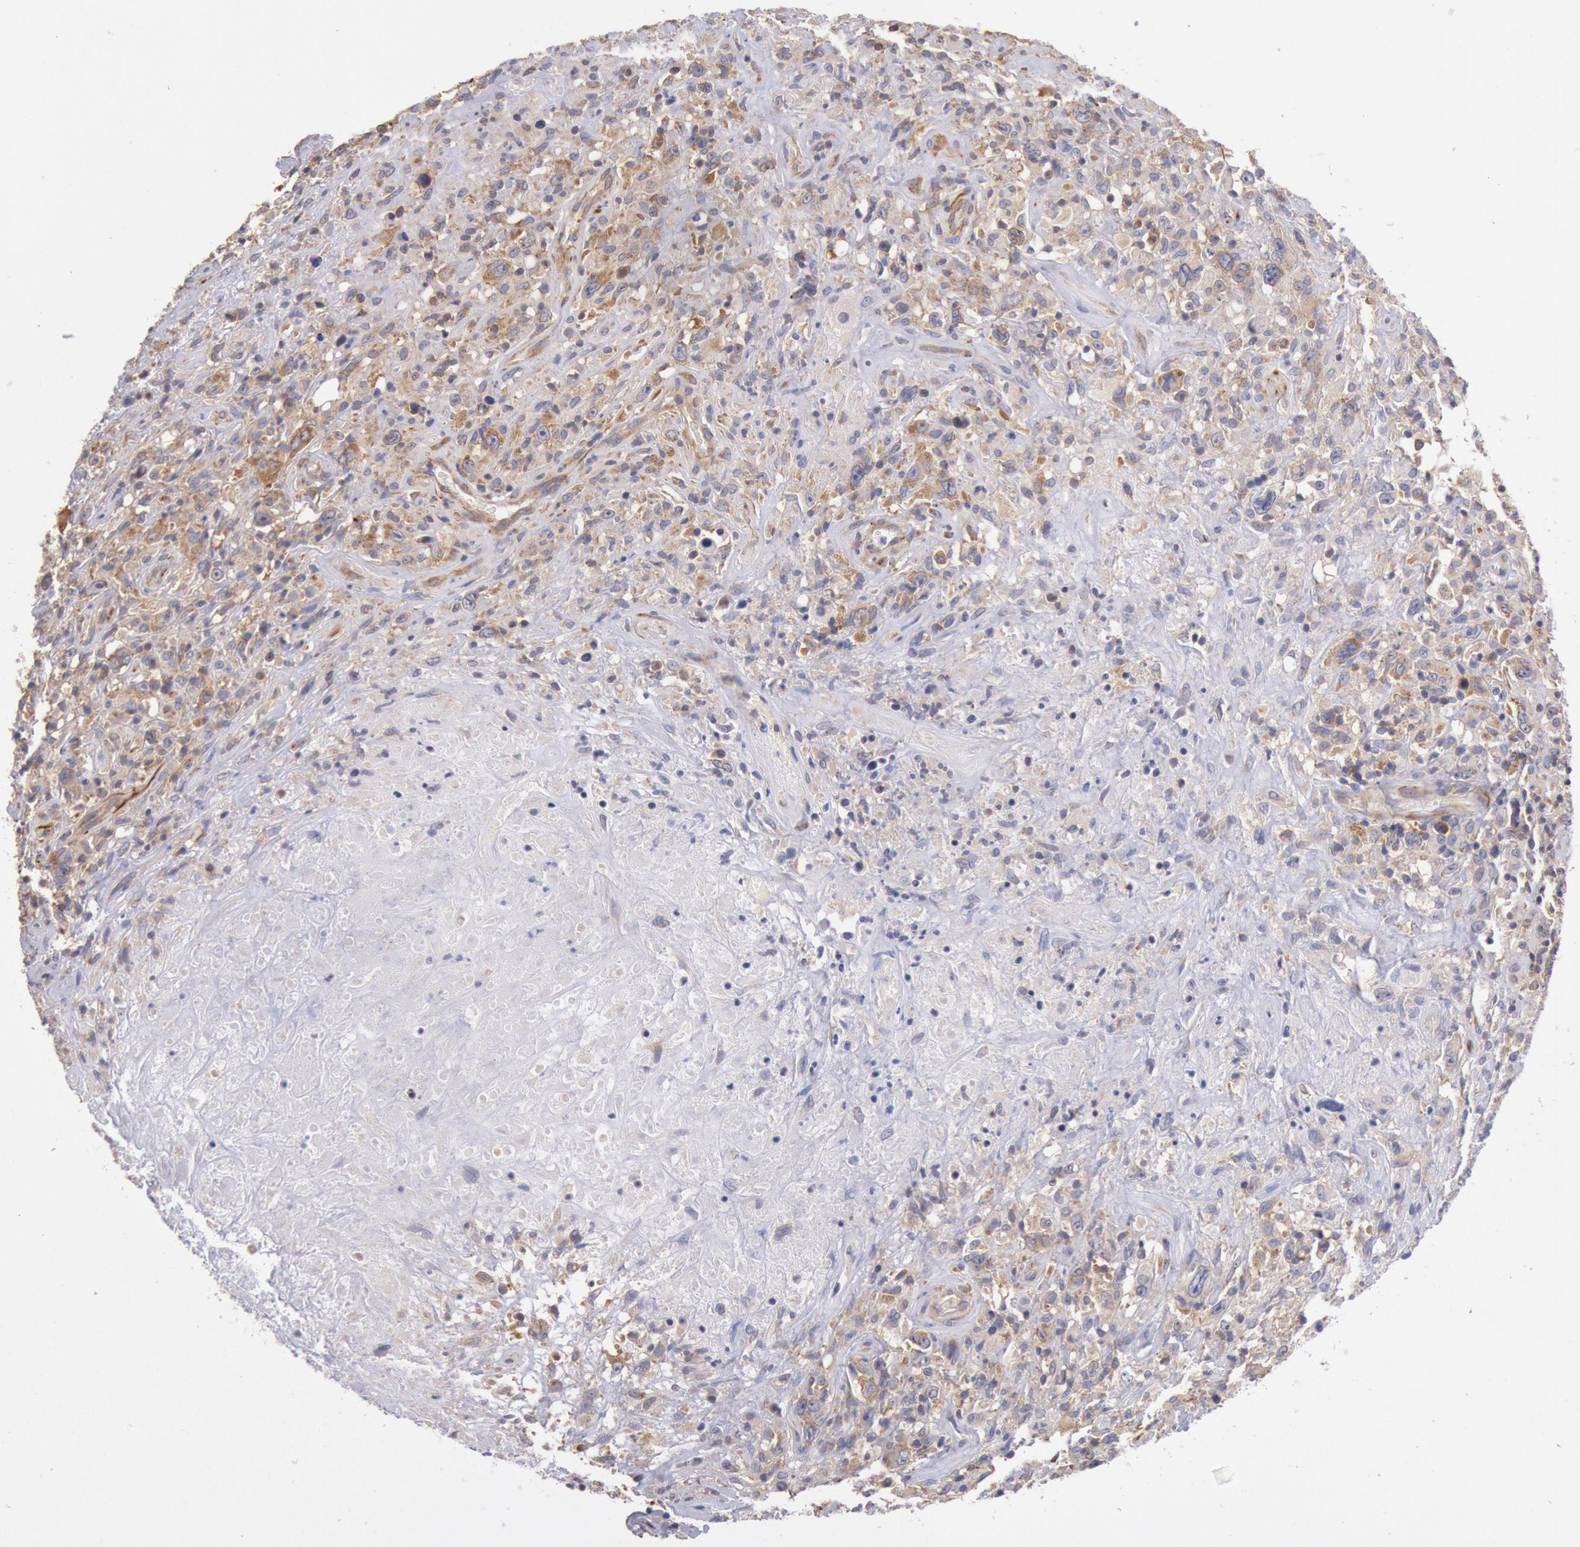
{"staining": {"intensity": "moderate", "quantity": ">75%", "location": "cytoplasmic/membranous"}, "tissue": "lymphoma", "cell_type": "Tumor cells", "image_type": "cancer", "snomed": [{"axis": "morphology", "description": "Hodgkin's disease, NOS"}, {"axis": "topography", "description": "Lymph node"}], "caption": "IHC of lymphoma exhibits medium levels of moderate cytoplasmic/membranous expression in about >75% of tumor cells.", "gene": "DRG1", "patient": {"sex": "male", "age": 46}}